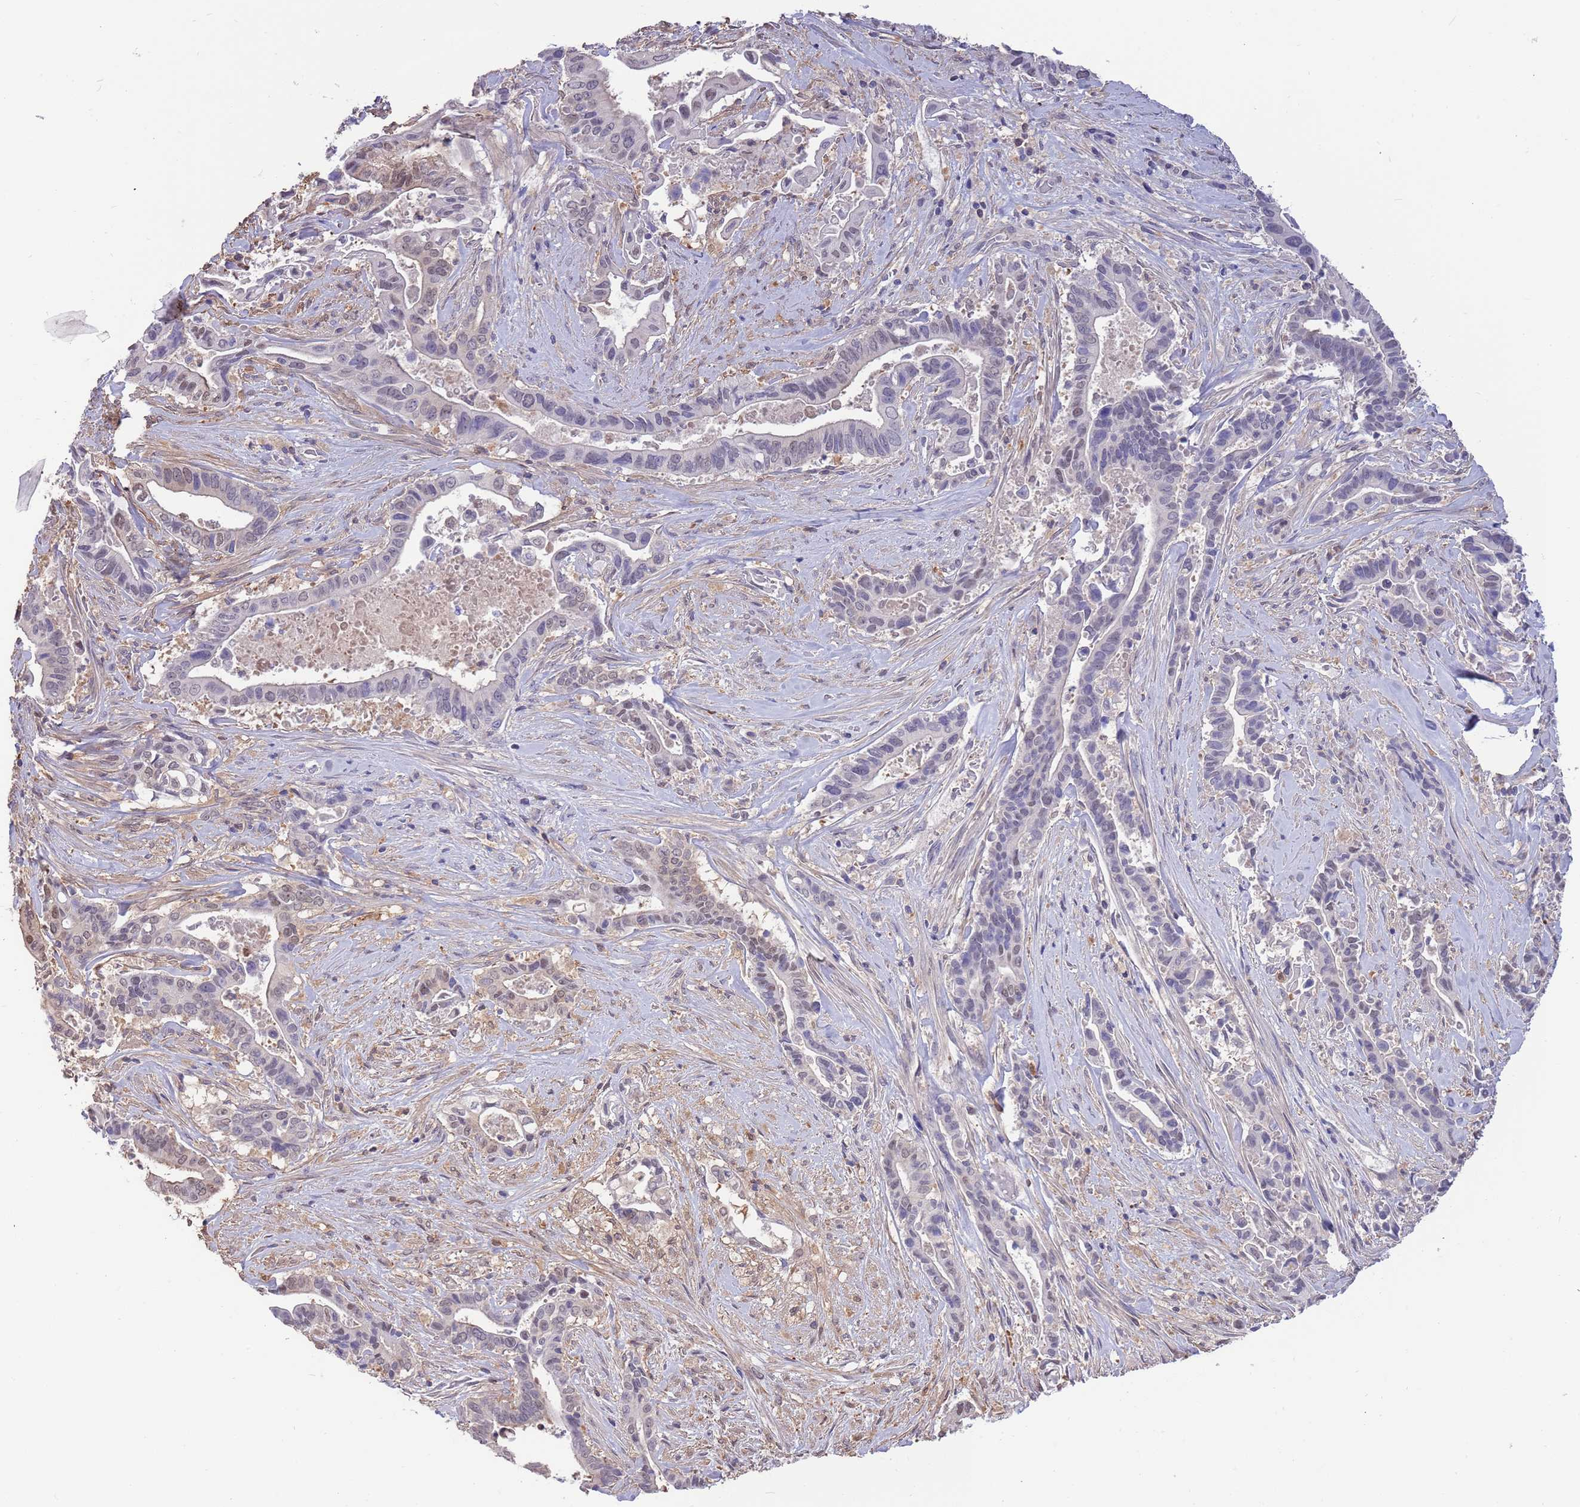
{"staining": {"intensity": "weak", "quantity": "<25%", "location": "nuclear"}, "tissue": "pancreatic cancer", "cell_type": "Tumor cells", "image_type": "cancer", "snomed": [{"axis": "morphology", "description": "Adenocarcinoma, NOS"}, {"axis": "topography", "description": "Pancreas"}], "caption": "There is no significant staining in tumor cells of pancreatic cancer (adenocarcinoma).", "gene": "AP5S1", "patient": {"sex": "female", "age": 77}}